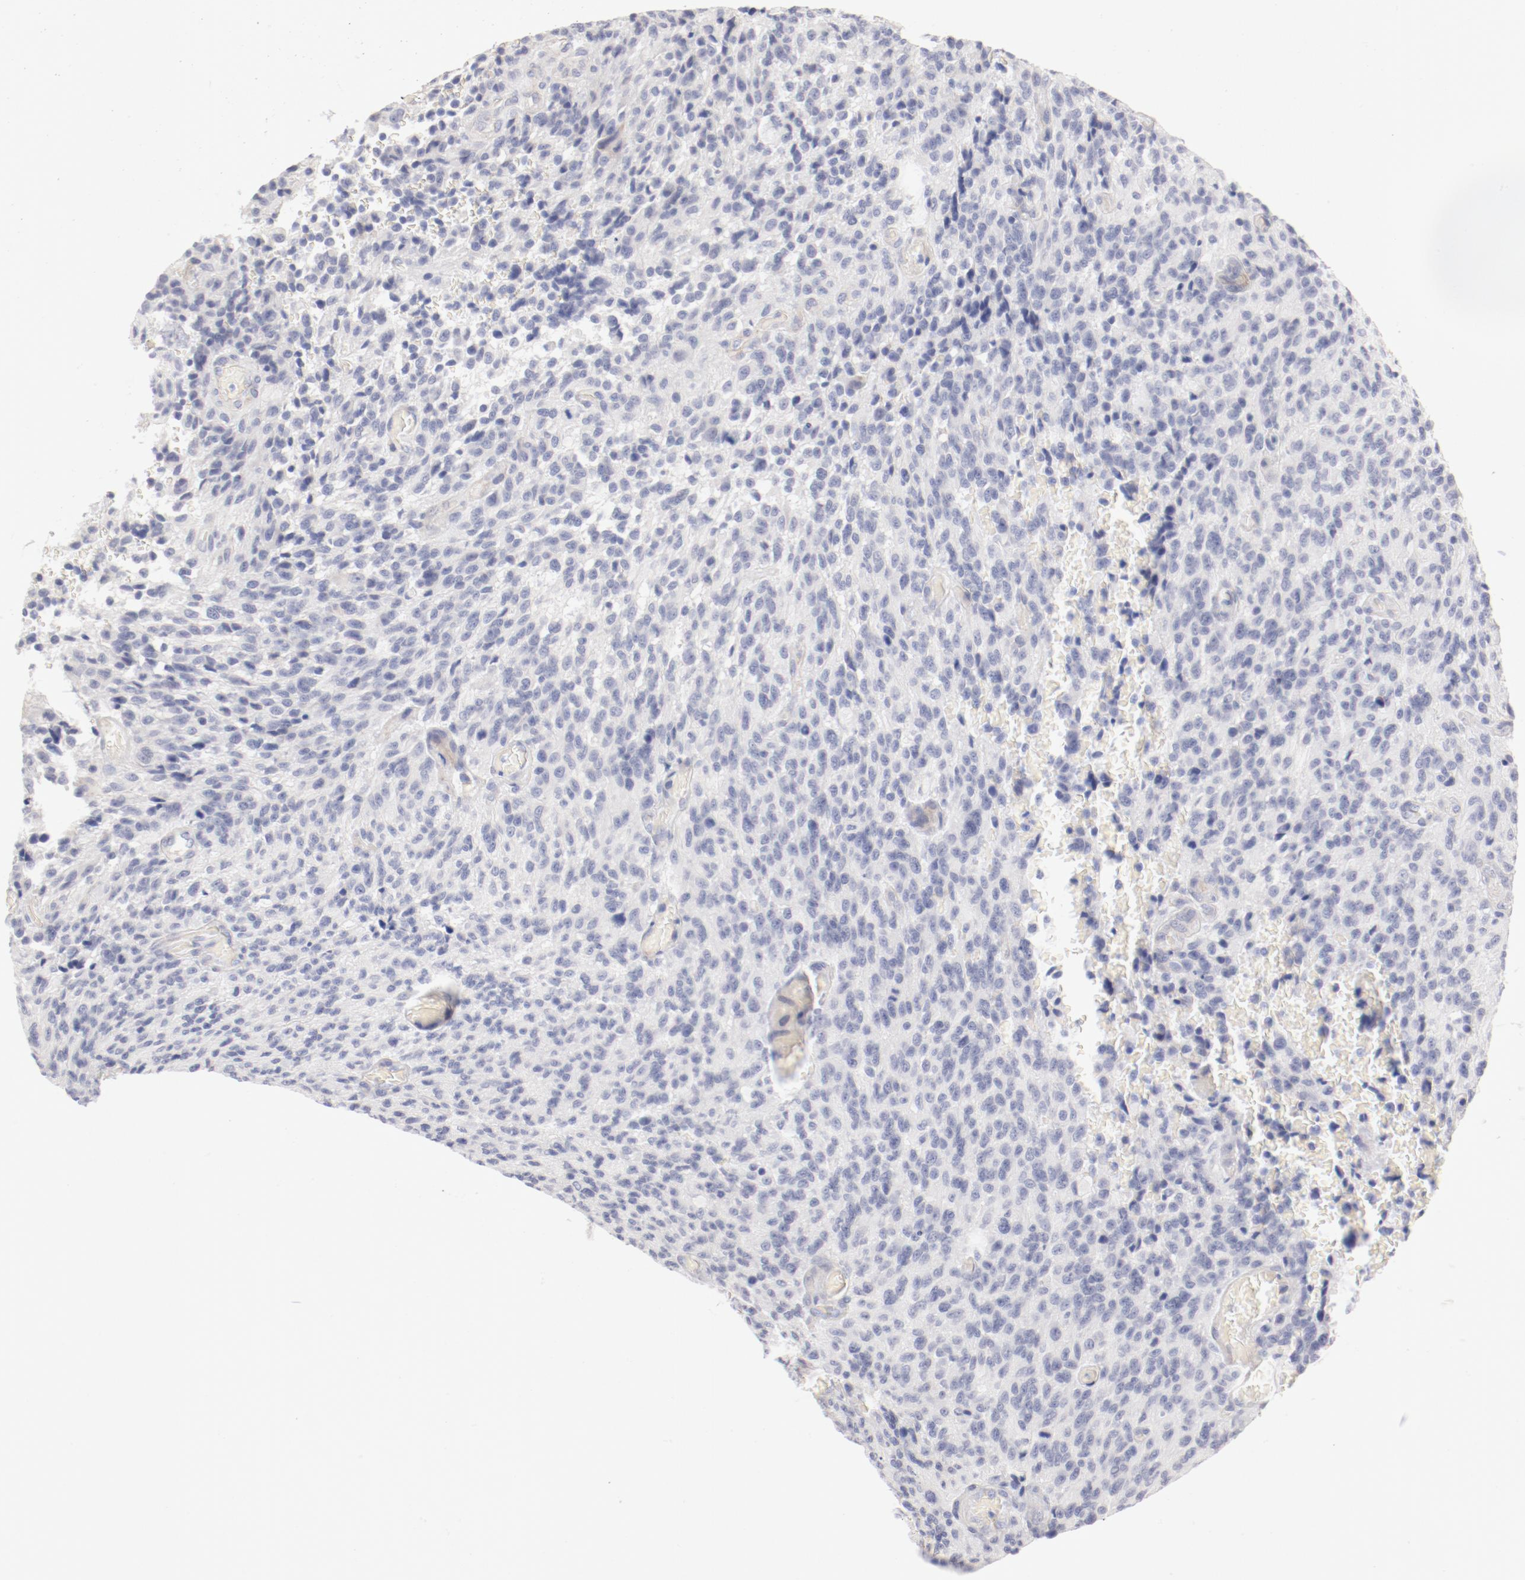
{"staining": {"intensity": "negative", "quantity": "none", "location": "none"}, "tissue": "glioma", "cell_type": "Tumor cells", "image_type": "cancer", "snomed": [{"axis": "morphology", "description": "Normal tissue, NOS"}, {"axis": "morphology", "description": "Glioma, malignant, High grade"}, {"axis": "topography", "description": "Cerebral cortex"}], "caption": "DAB immunohistochemical staining of glioma shows no significant staining in tumor cells. The staining is performed using DAB brown chromogen with nuclei counter-stained in using hematoxylin.", "gene": "LAX1", "patient": {"sex": "male", "age": 56}}